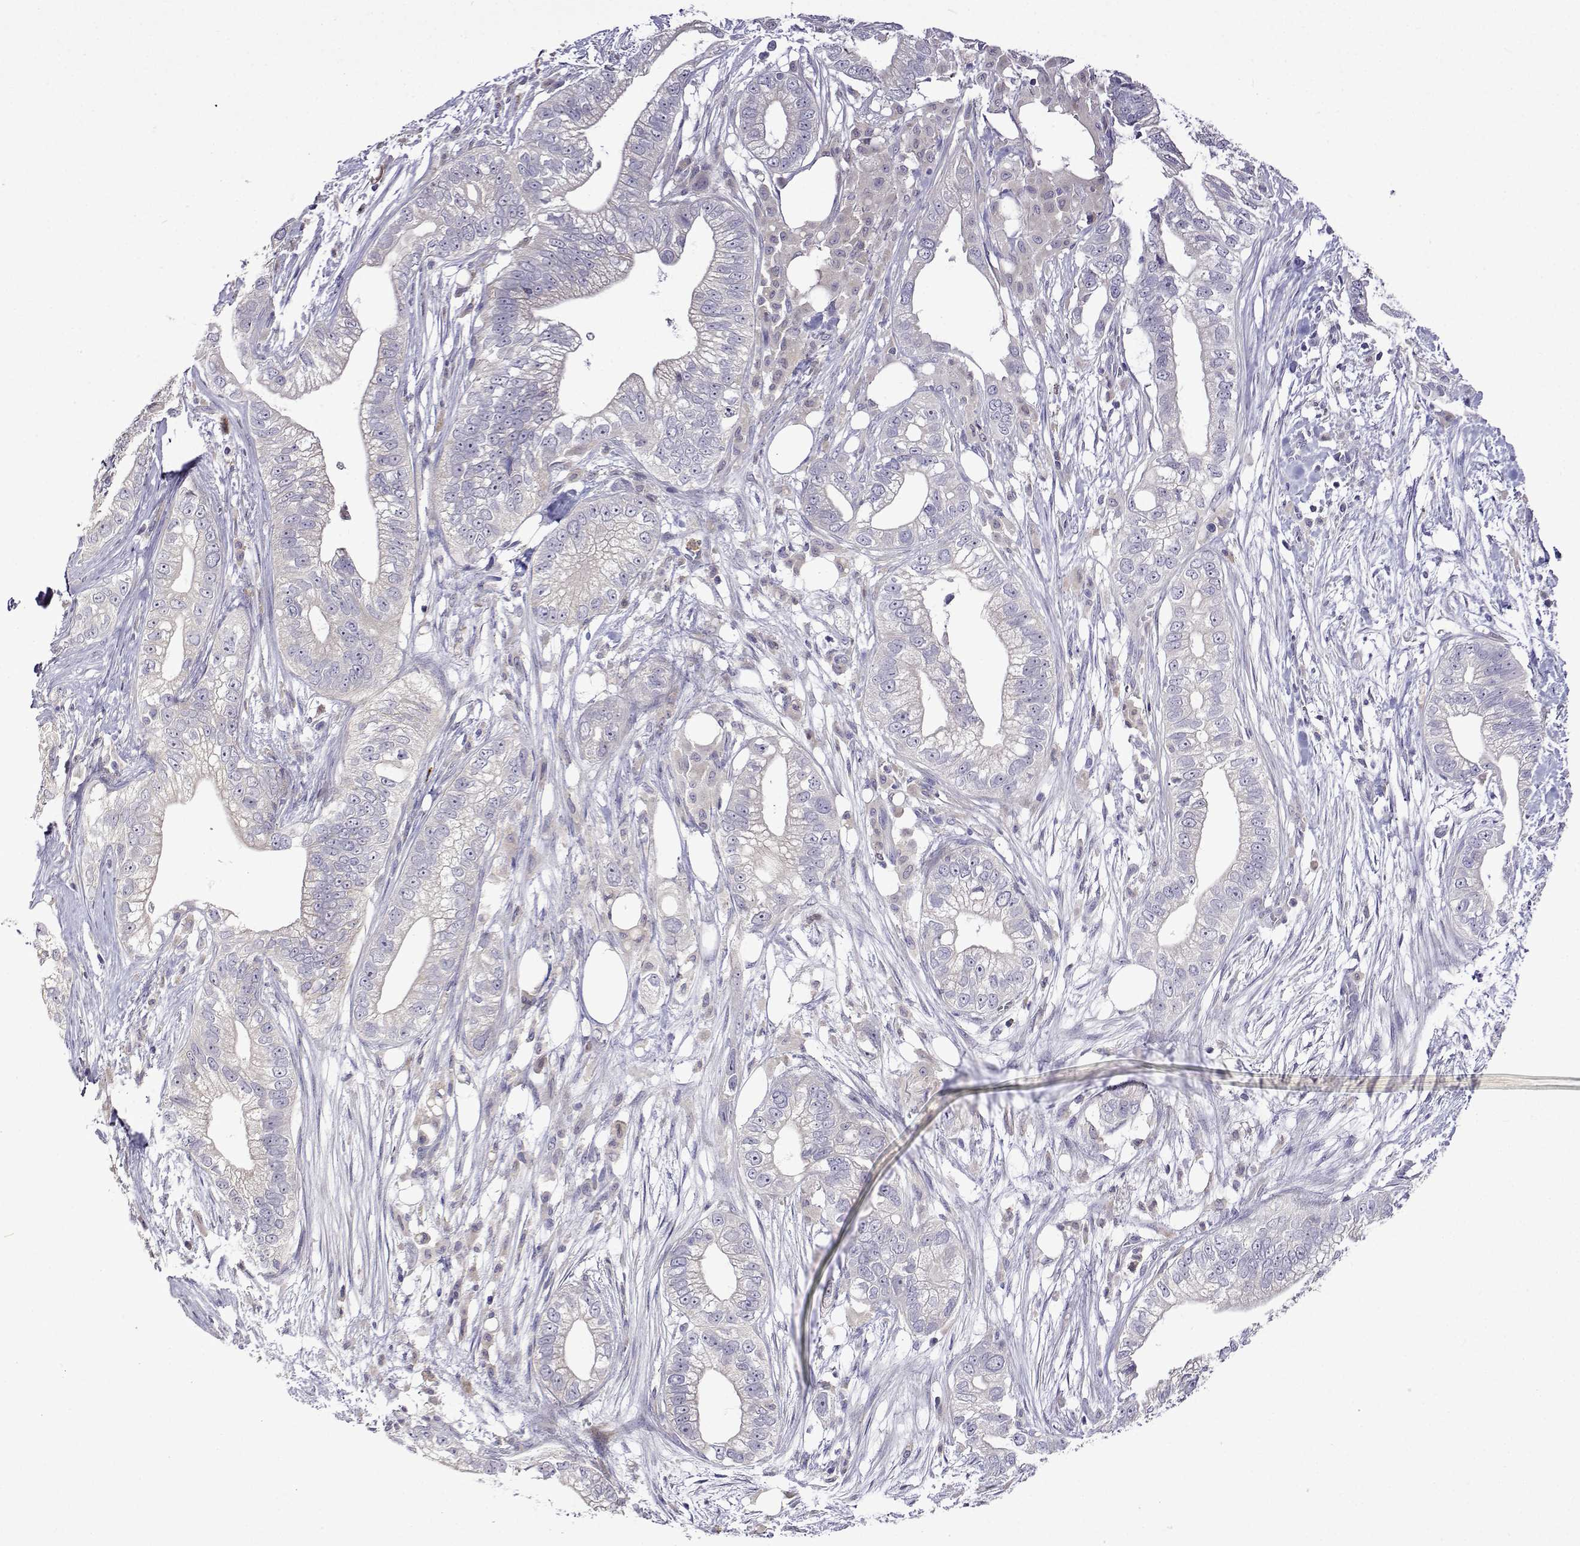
{"staining": {"intensity": "negative", "quantity": "none", "location": "none"}, "tissue": "pancreatic cancer", "cell_type": "Tumor cells", "image_type": "cancer", "snomed": [{"axis": "morphology", "description": "Adenocarcinoma, NOS"}, {"axis": "topography", "description": "Pancreas"}], "caption": "Immunohistochemistry micrograph of human pancreatic adenocarcinoma stained for a protein (brown), which exhibits no staining in tumor cells.", "gene": "SULT2A1", "patient": {"sex": "male", "age": 70}}